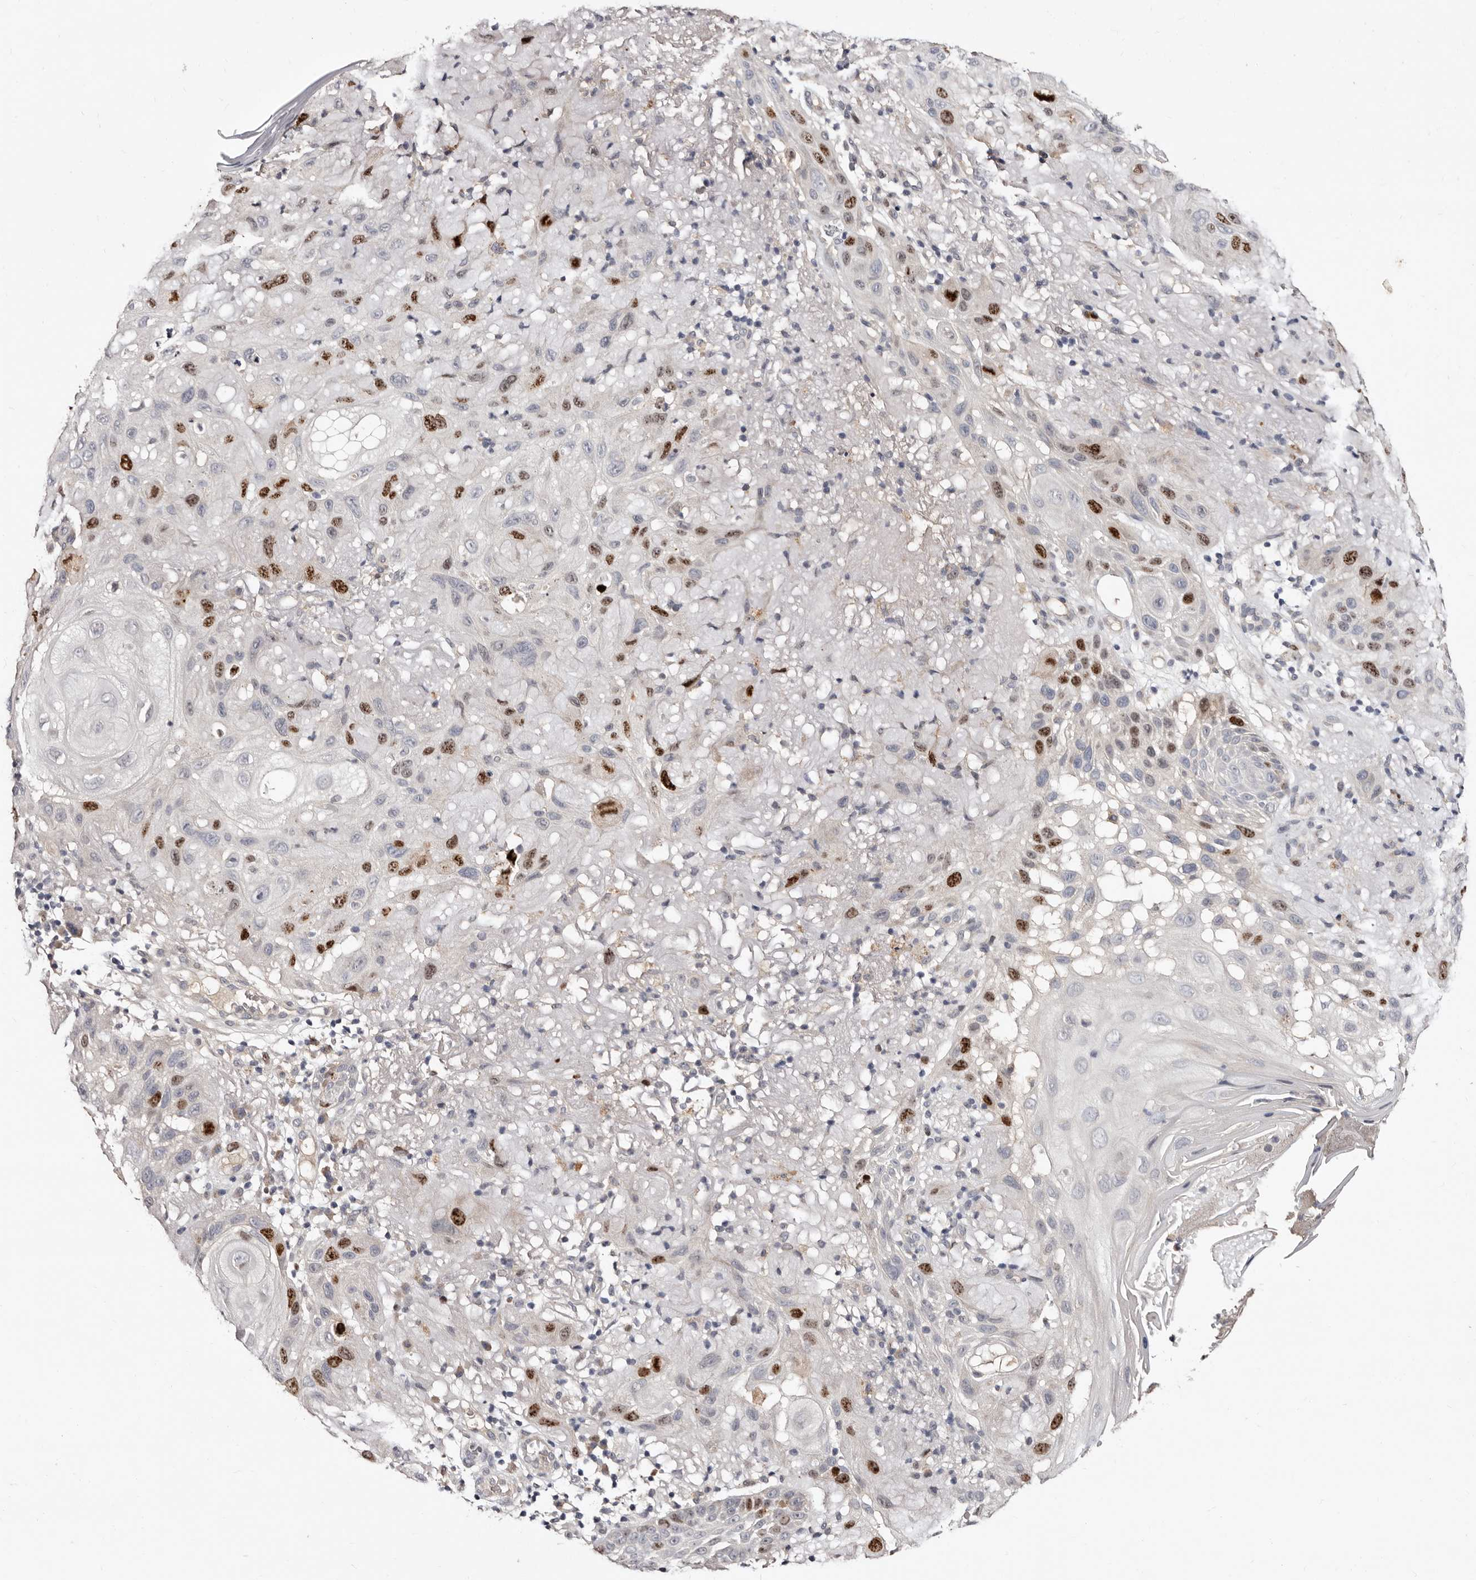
{"staining": {"intensity": "moderate", "quantity": "25%-75%", "location": "nuclear"}, "tissue": "skin cancer", "cell_type": "Tumor cells", "image_type": "cancer", "snomed": [{"axis": "morphology", "description": "Normal tissue, NOS"}, {"axis": "morphology", "description": "Squamous cell carcinoma, NOS"}, {"axis": "topography", "description": "Skin"}], "caption": "About 25%-75% of tumor cells in skin squamous cell carcinoma exhibit moderate nuclear protein expression as visualized by brown immunohistochemical staining.", "gene": "CDCA8", "patient": {"sex": "female", "age": 96}}